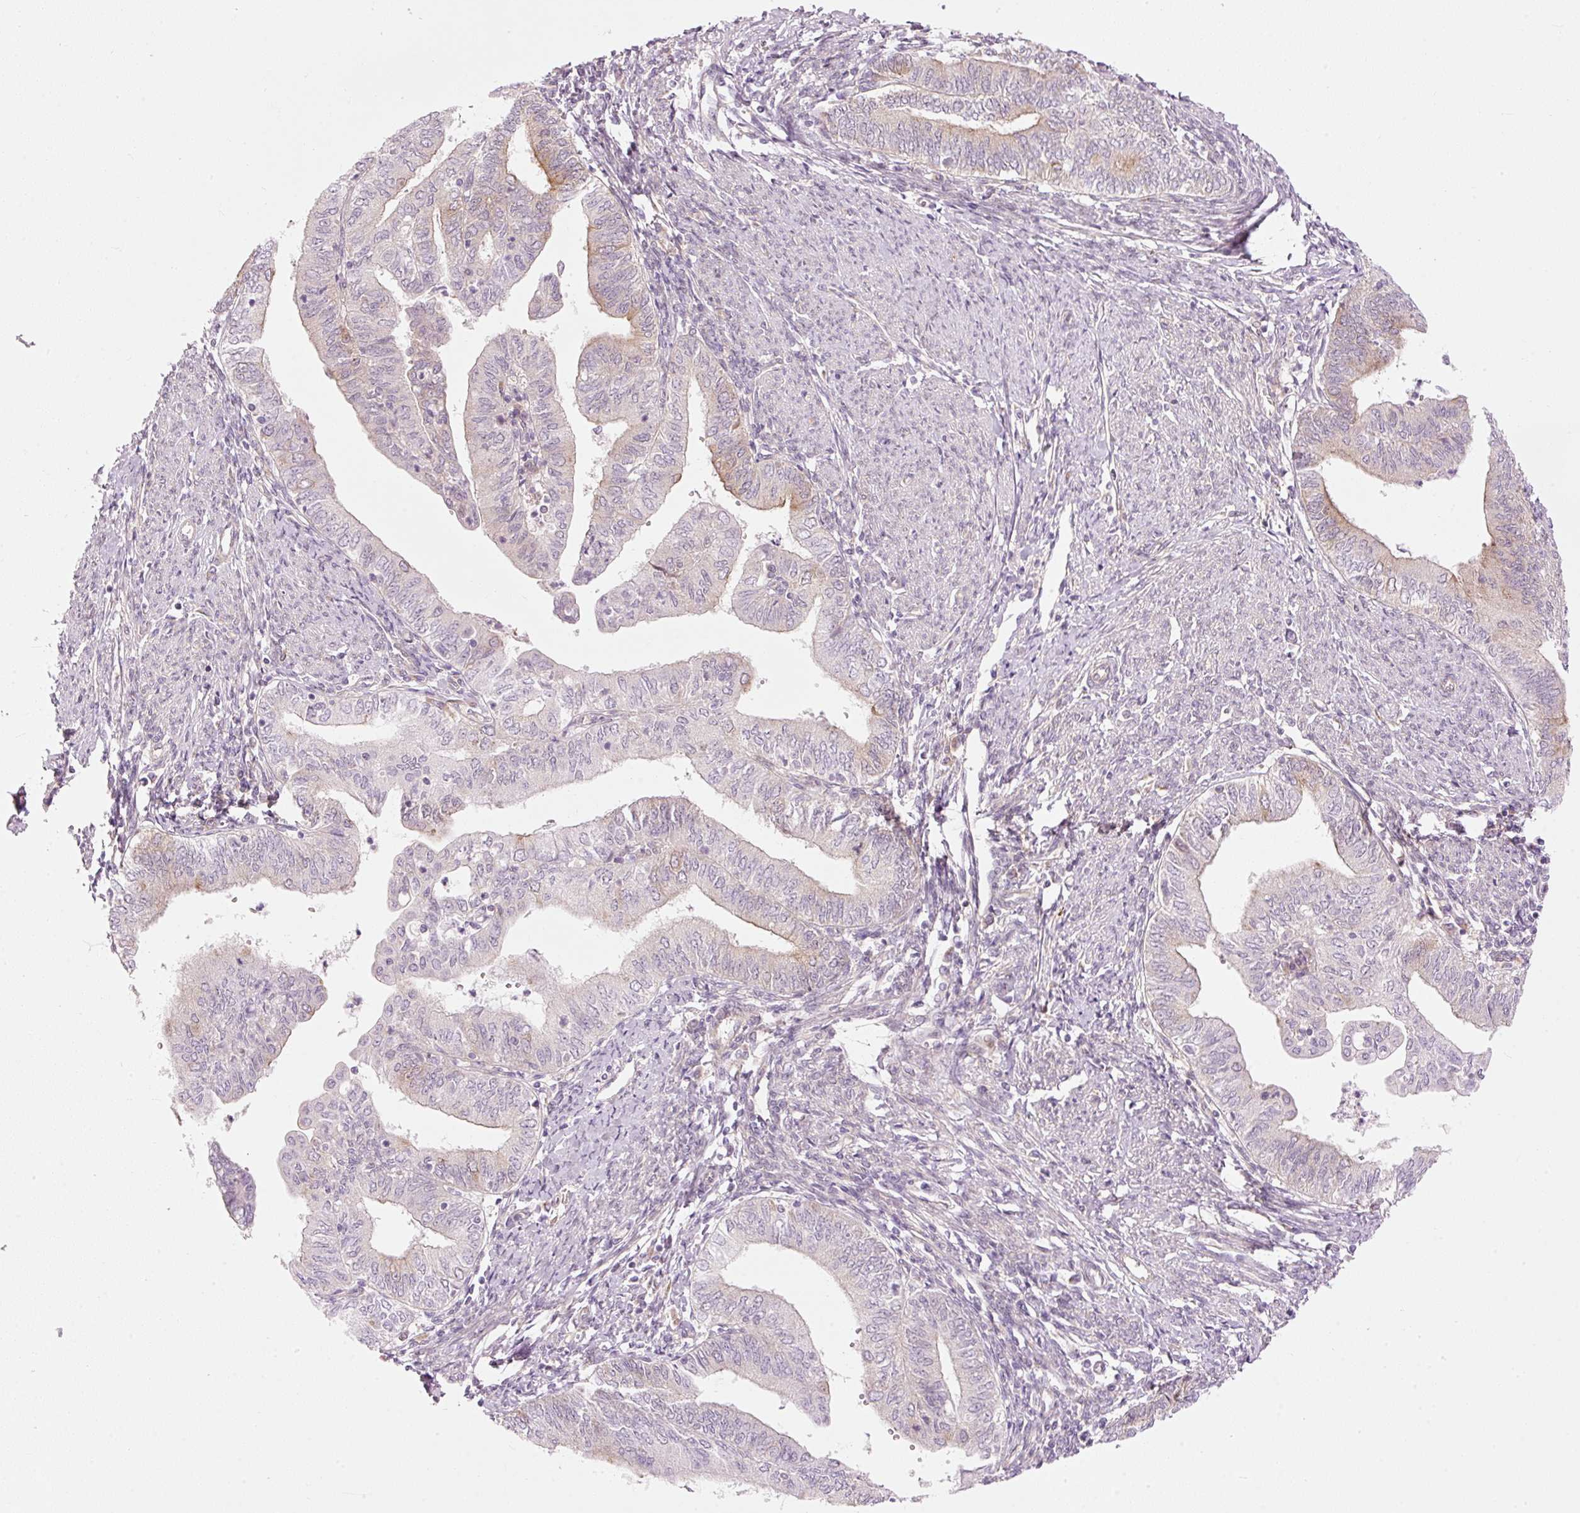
{"staining": {"intensity": "moderate", "quantity": "<25%", "location": "cytoplasmic/membranous"}, "tissue": "endometrial cancer", "cell_type": "Tumor cells", "image_type": "cancer", "snomed": [{"axis": "morphology", "description": "Adenocarcinoma, NOS"}, {"axis": "topography", "description": "Endometrium"}], "caption": "The immunohistochemical stain highlights moderate cytoplasmic/membranous staining in tumor cells of endometrial adenocarcinoma tissue.", "gene": "MZT2B", "patient": {"sex": "female", "age": 66}}